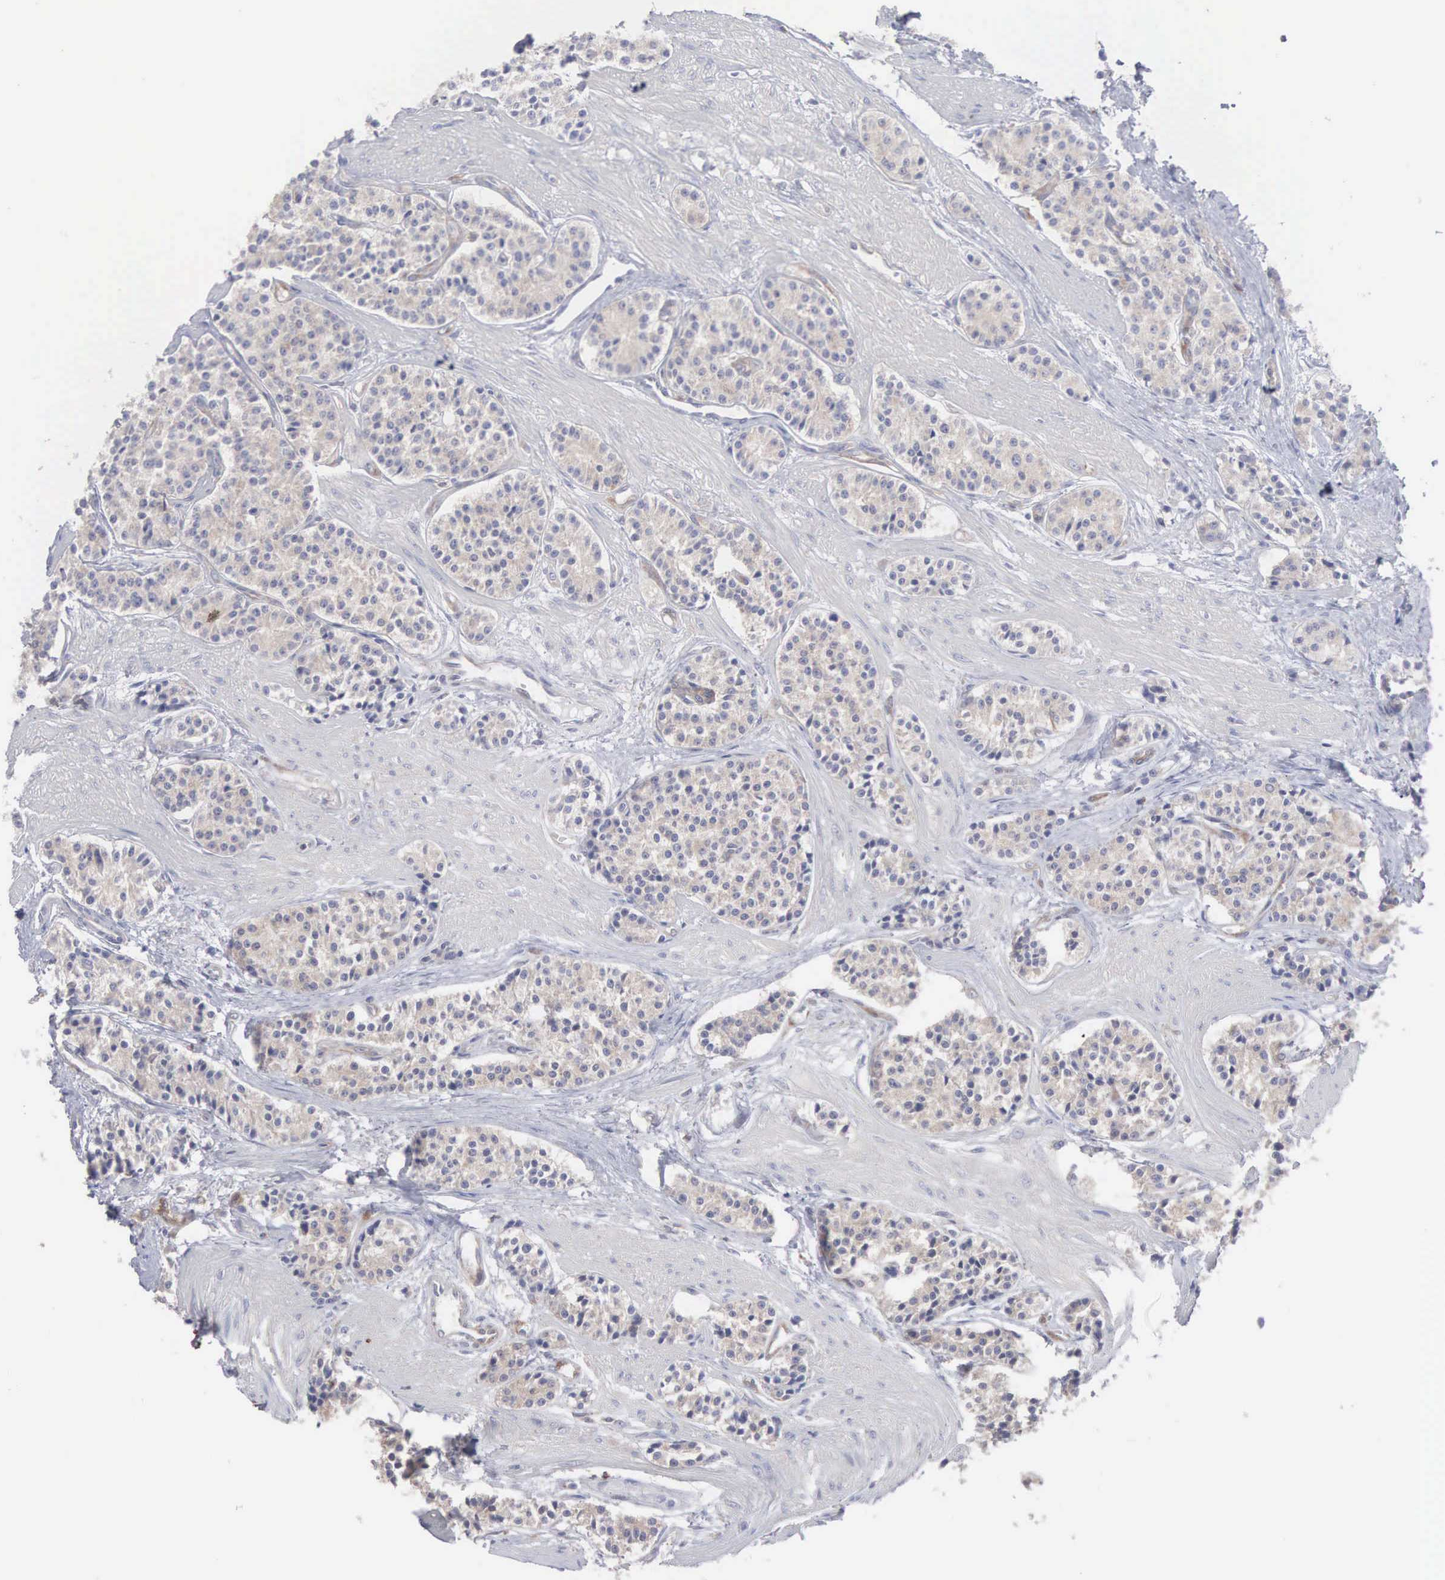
{"staining": {"intensity": "weak", "quantity": "25%-75%", "location": "cytoplasmic/membranous"}, "tissue": "carcinoid", "cell_type": "Tumor cells", "image_type": "cancer", "snomed": [{"axis": "morphology", "description": "Carcinoid, malignant, NOS"}, {"axis": "topography", "description": "Stomach"}], "caption": "Weak cytoplasmic/membranous staining for a protein is identified in about 25%-75% of tumor cells of carcinoid (malignant) using immunohistochemistry.", "gene": "MTHFD1", "patient": {"sex": "female", "age": 76}}